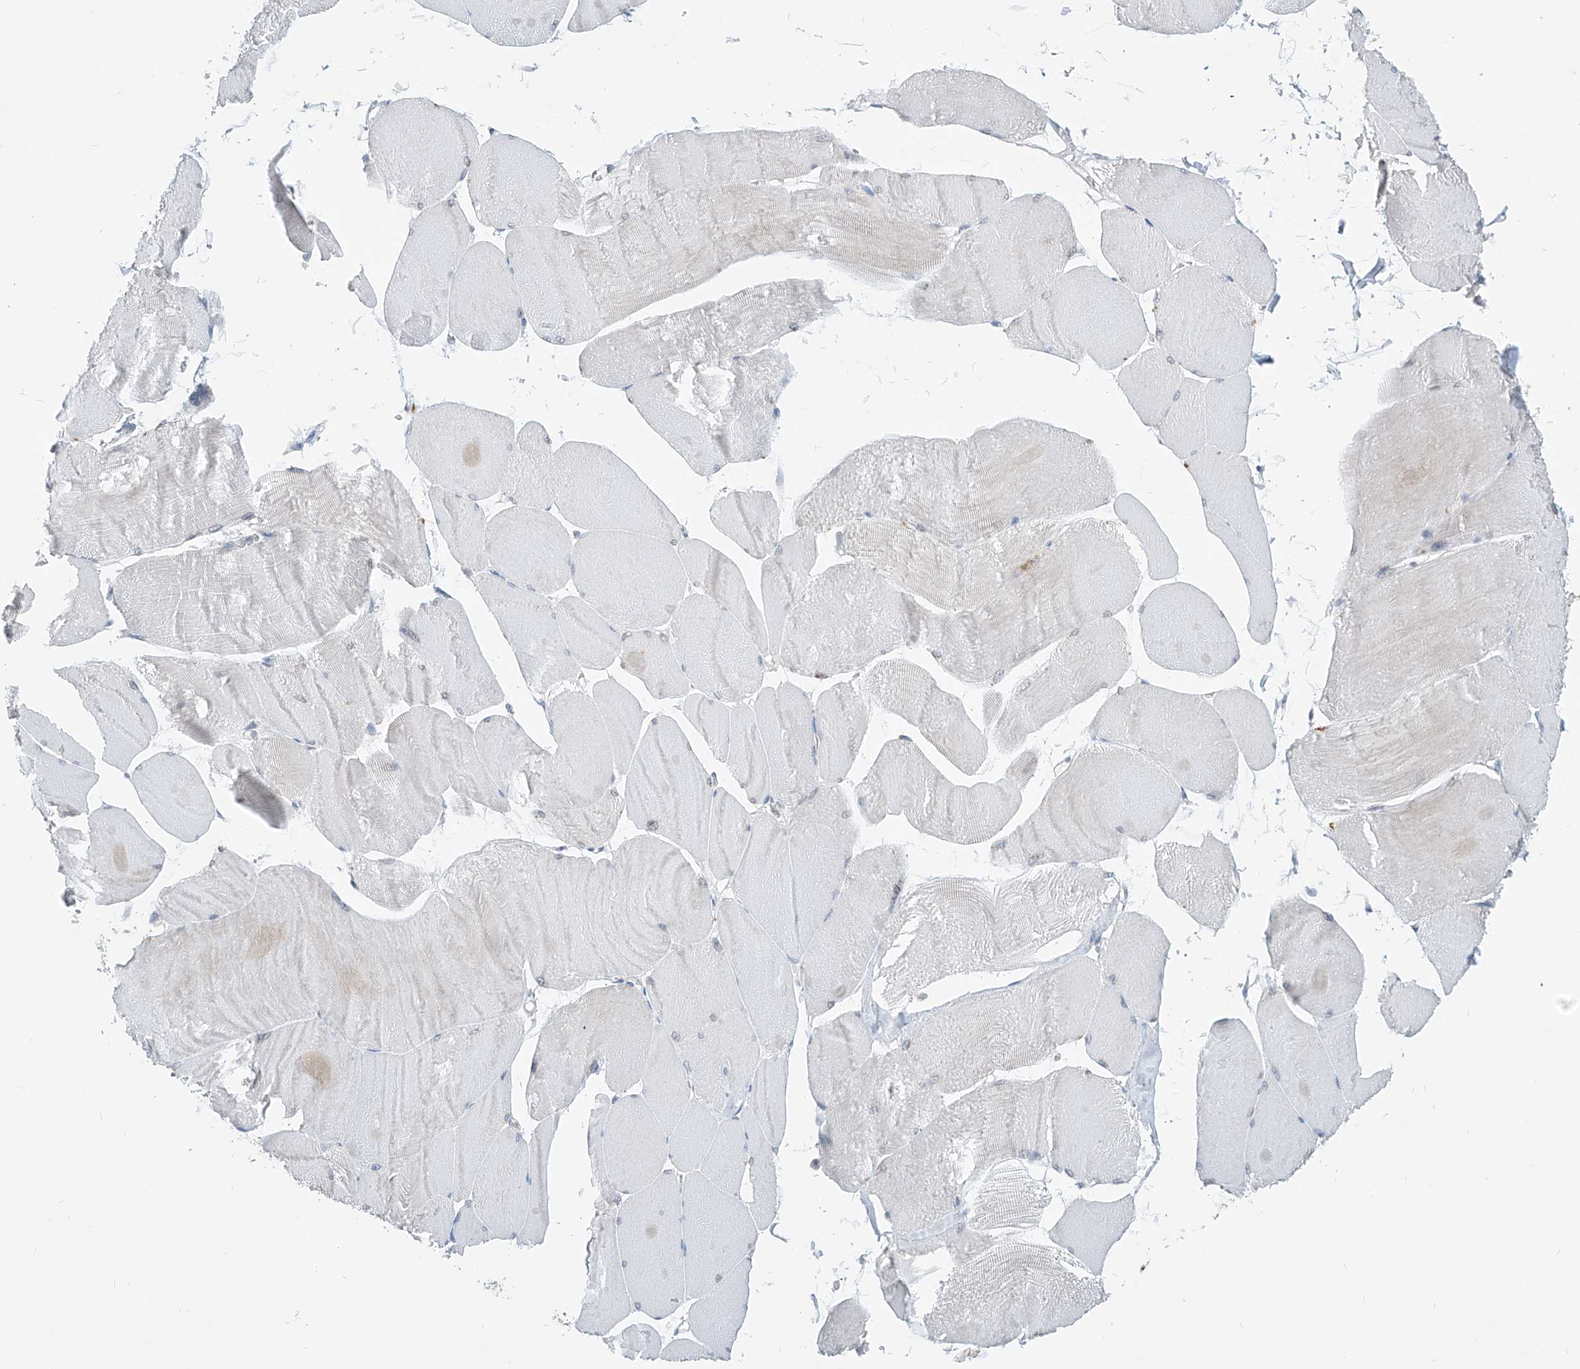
{"staining": {"intensity": "negative", "quantity": "none", "location": "none"}, "tissue": "skeletal muscle", "cell_type": "Myocytes", "image_type": "normal", "snomed": [{"axis": "morphology", "description": "Normal tissue, NOS"}, {"axis": "morphology", "description": "Basal cell carcinoma"}, {"axis": "topography", "description": "Skeletal muscle"}], "caption": "The micrograph exhibits no staining of myocytes in normal skeletal muscle. (DAB immunohistochemistry (IHC) visualized using brightfield microscopy, high magnification).", "gene": "KRTAP25", "patient": {"sex": "female", "age": 64}}